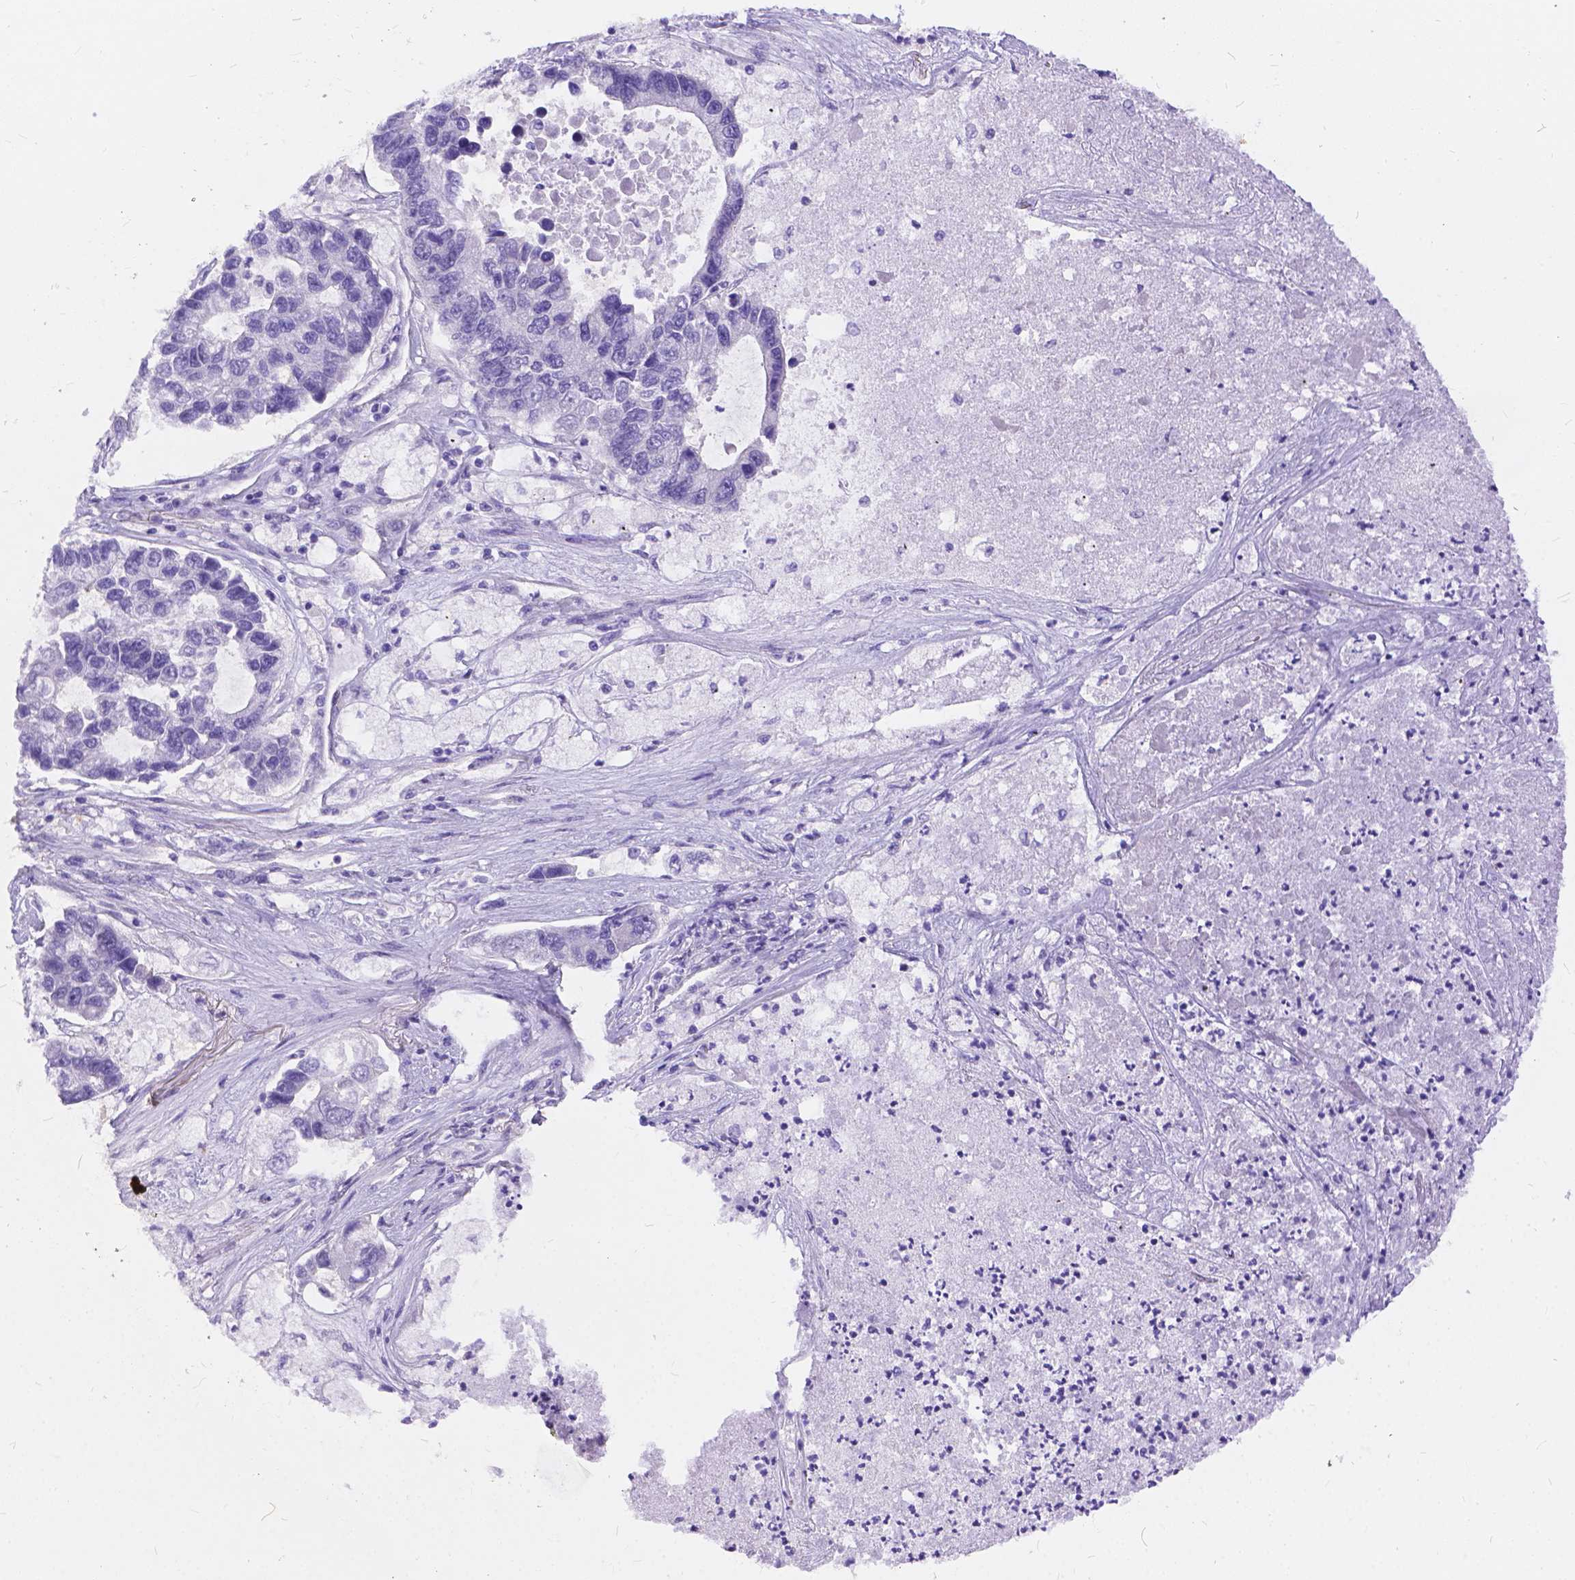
{"staining": {"intensity": "negative", "quantity": "none", "location": "none"}, "tissue": "lung cancer", "cell_type": "Tumor cells", "image_type": "cancer", "snomed": [{"axis": "morphology", "description": "Adenocarcinoma, NOS"}, {"axis": "topography", "description": "Bronchus"}, {"axis": "topography", "description": "Lung"}], "caption": "DAB (3,3'-diaminobenzidine) immunohistochemical staining of adenocarcinoma (lung) shows no significant positivity in tumor cells. Brightfield microscopy of immunohistochemistry stained with DAB (3,3'-diaminobenzidine) (brown) and hematoxylin (blue), captured at high magnification.", "gene": "DLEC1", "patient": {"sex": "female", "age": 51}}